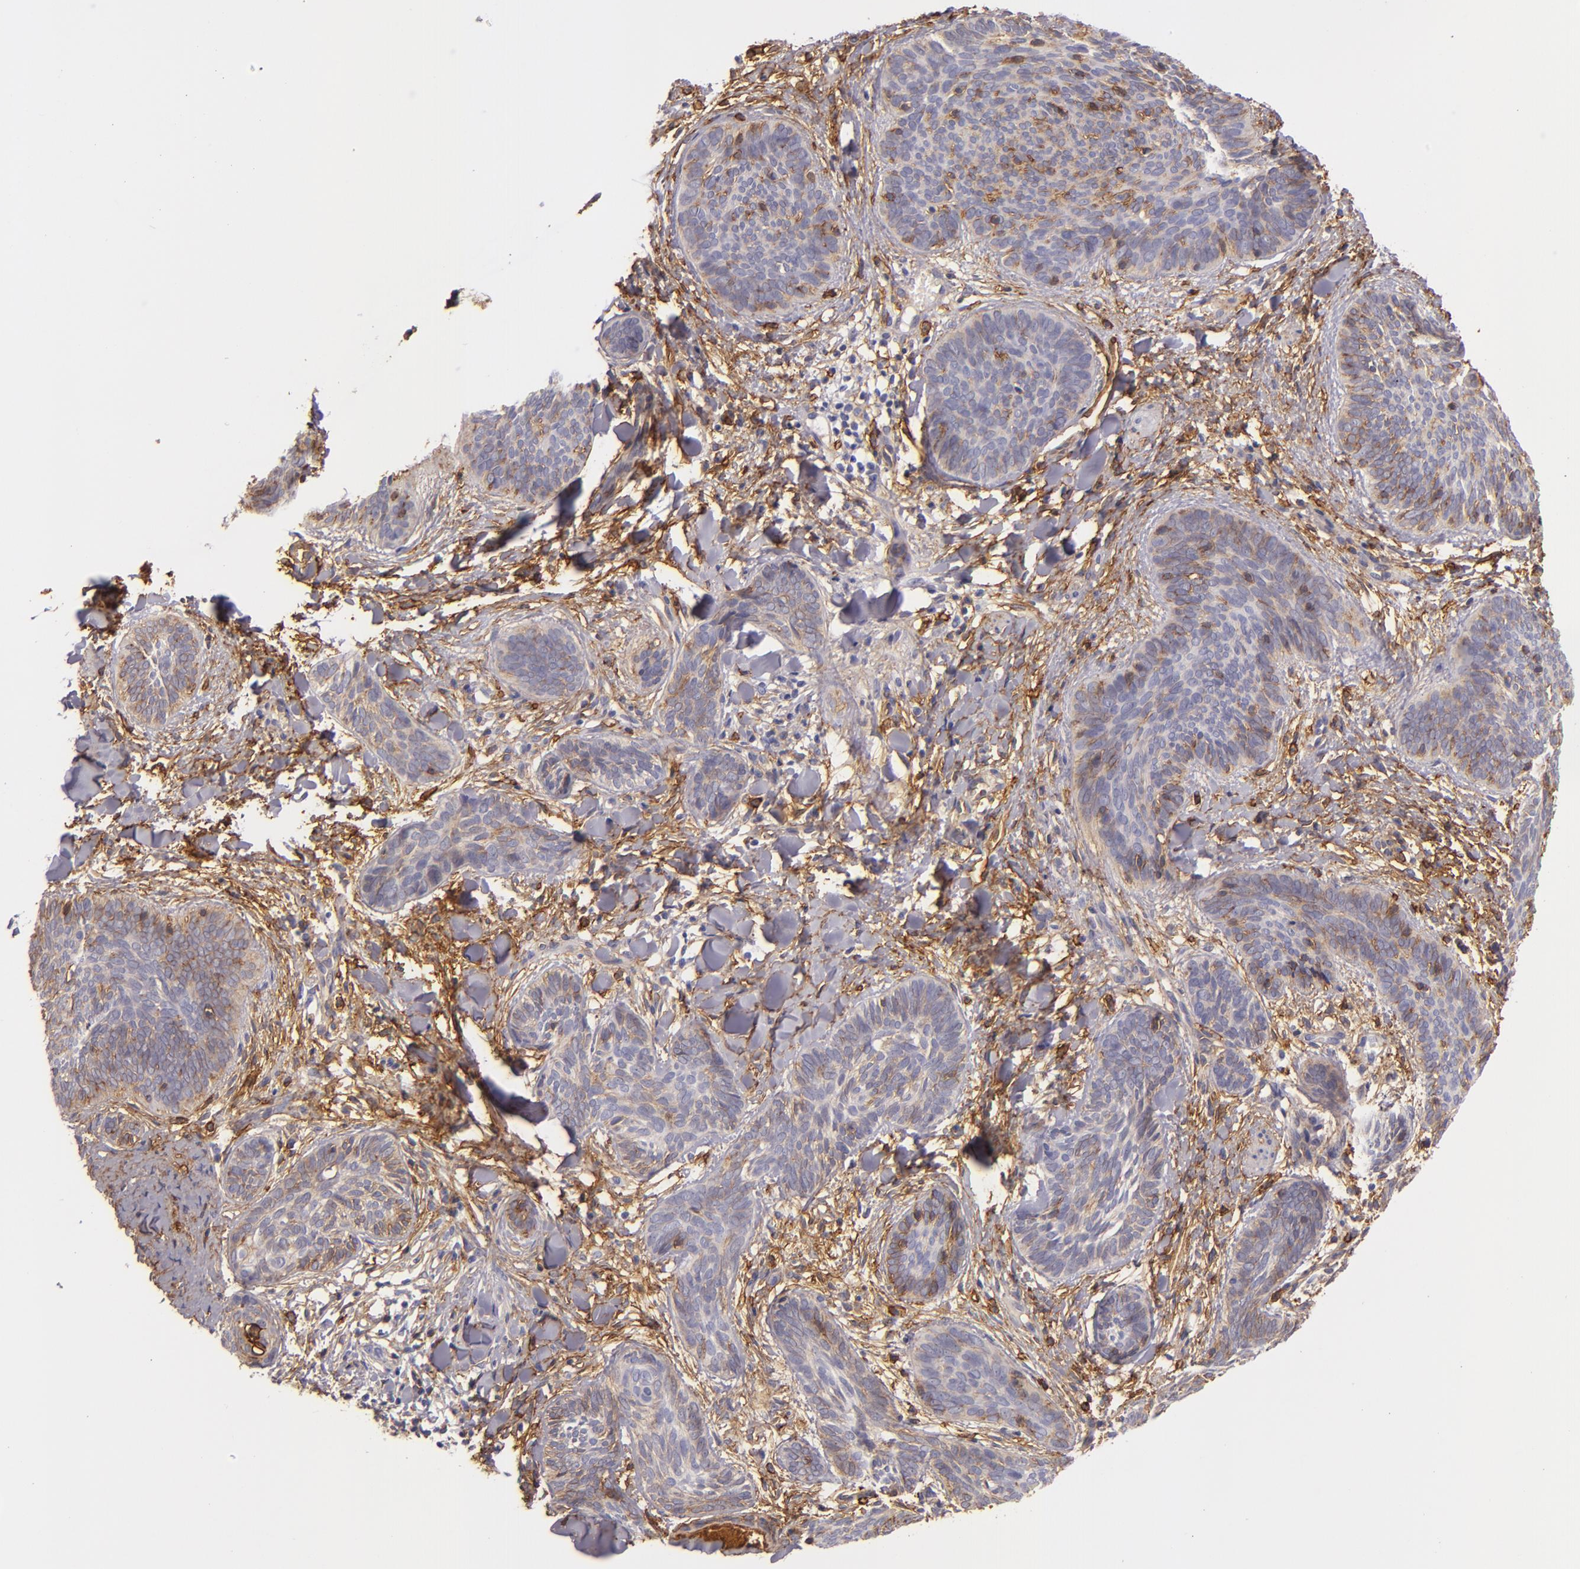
{"staining": {"intensity": "moderate", "quantity": ">75%", "location": "cytoplasmic/membranous"}, "tissue": "skin cancer", "cell_type": "Tumor cells", "image_type": "cancer", "snomed": [{"axis": "morphology", "description": "Basal cell carcinoma"}, {"axis": "topography", "description": "Skin"}], "caption": "Protein analysis of skin cancer tissue exhibits moderate cytoplasmic/membranous expression in approximately >75% of tumor cells.", "gene": "CD9", "patient": {"sex": "female", "age": 81}}